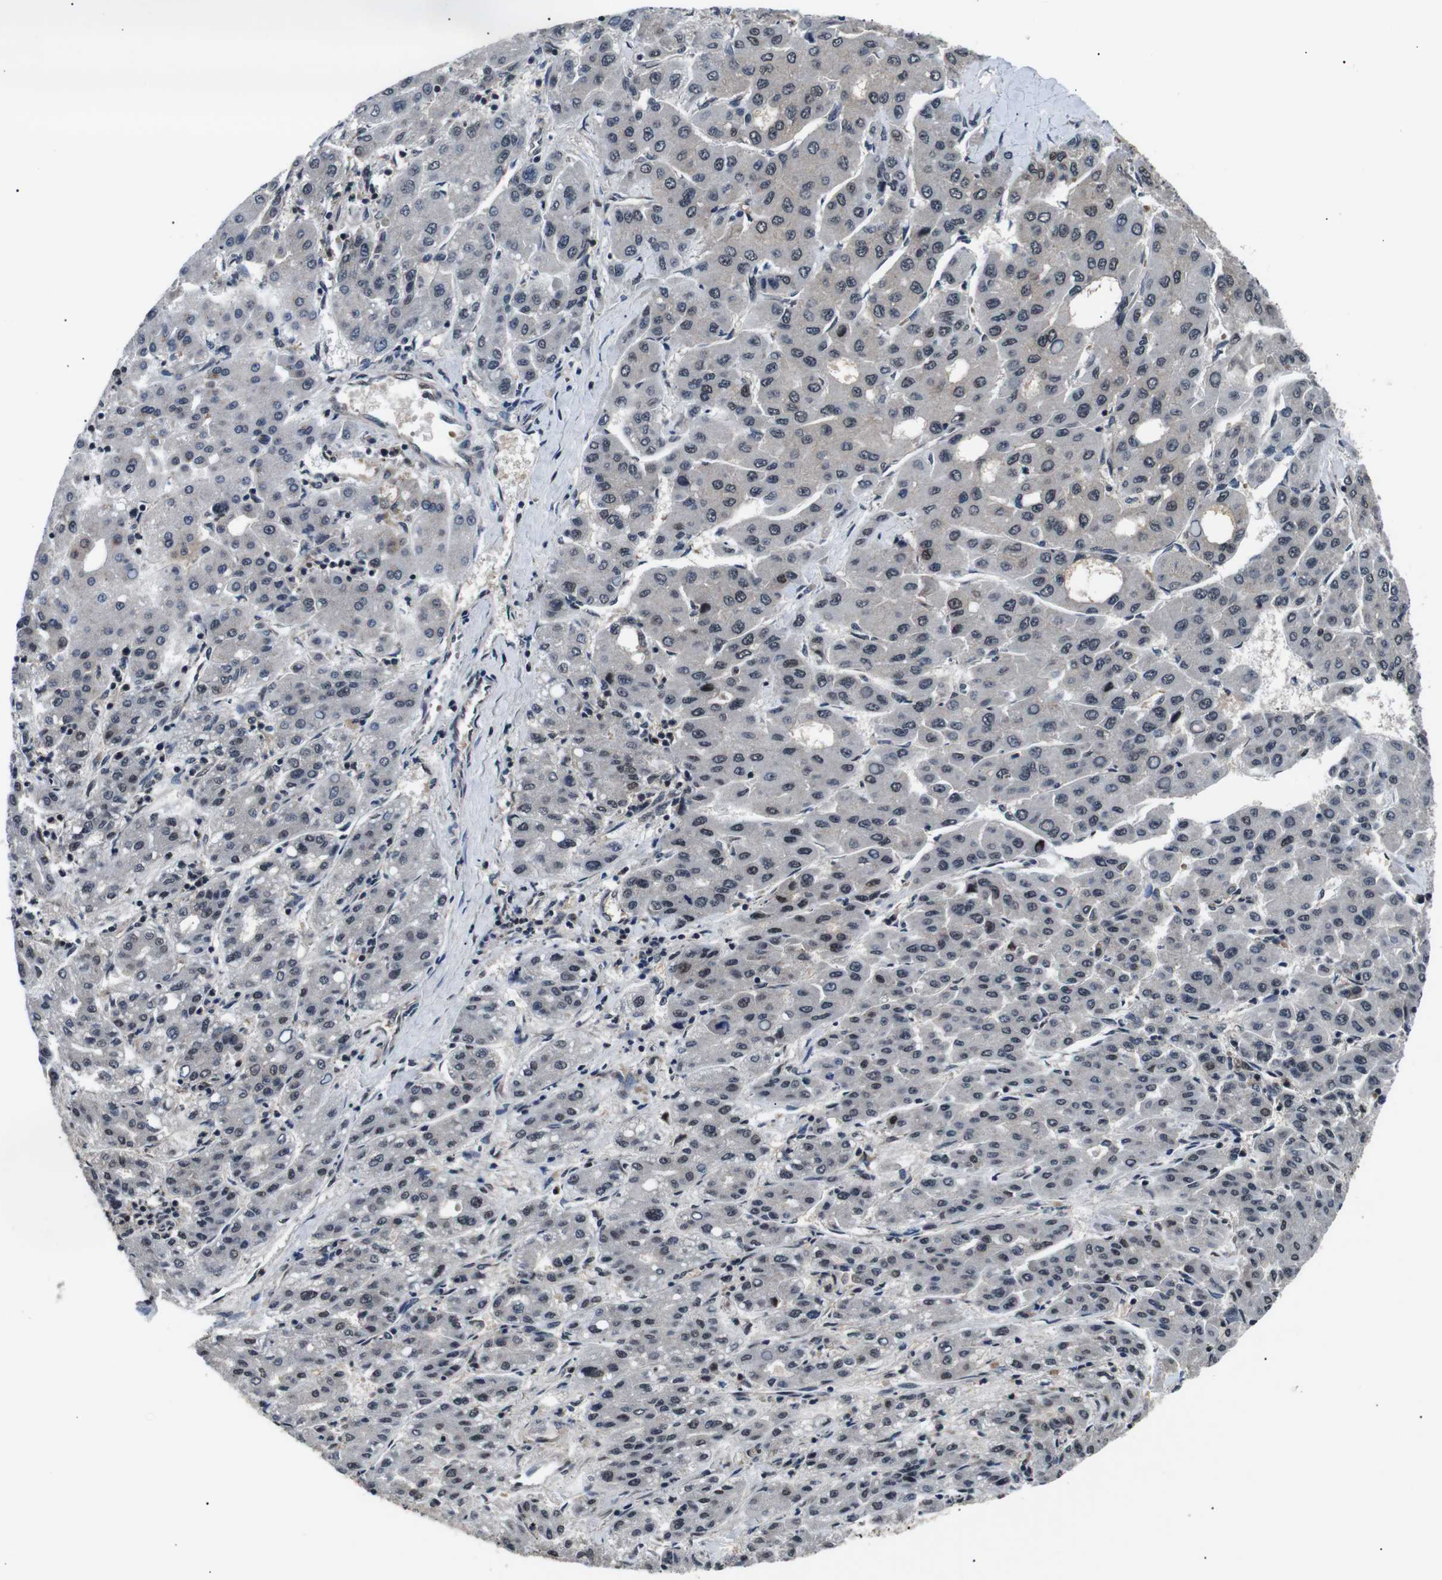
{"staining": {"intensity": "moderate", "quantity": "<25%", "location": "nuclear"}, "tissue": "liver cancer", "cell_type": "Tumor cells", "image_type": "cancer", "snomed": [{"axis": "morphology", "description": "Carcinoma, Hepatocellular, NOS"}, {"axis": "topography", "description": "Liver"}], "caption": "This histopathology image exhibits immunohistochemistry (IHC) staining of human liver cancer, with low moderate nuclear positivity in approximately <25% of tumor cells.", "gene": "SKP1", "patient": {"sex": "male", "age": 65}}